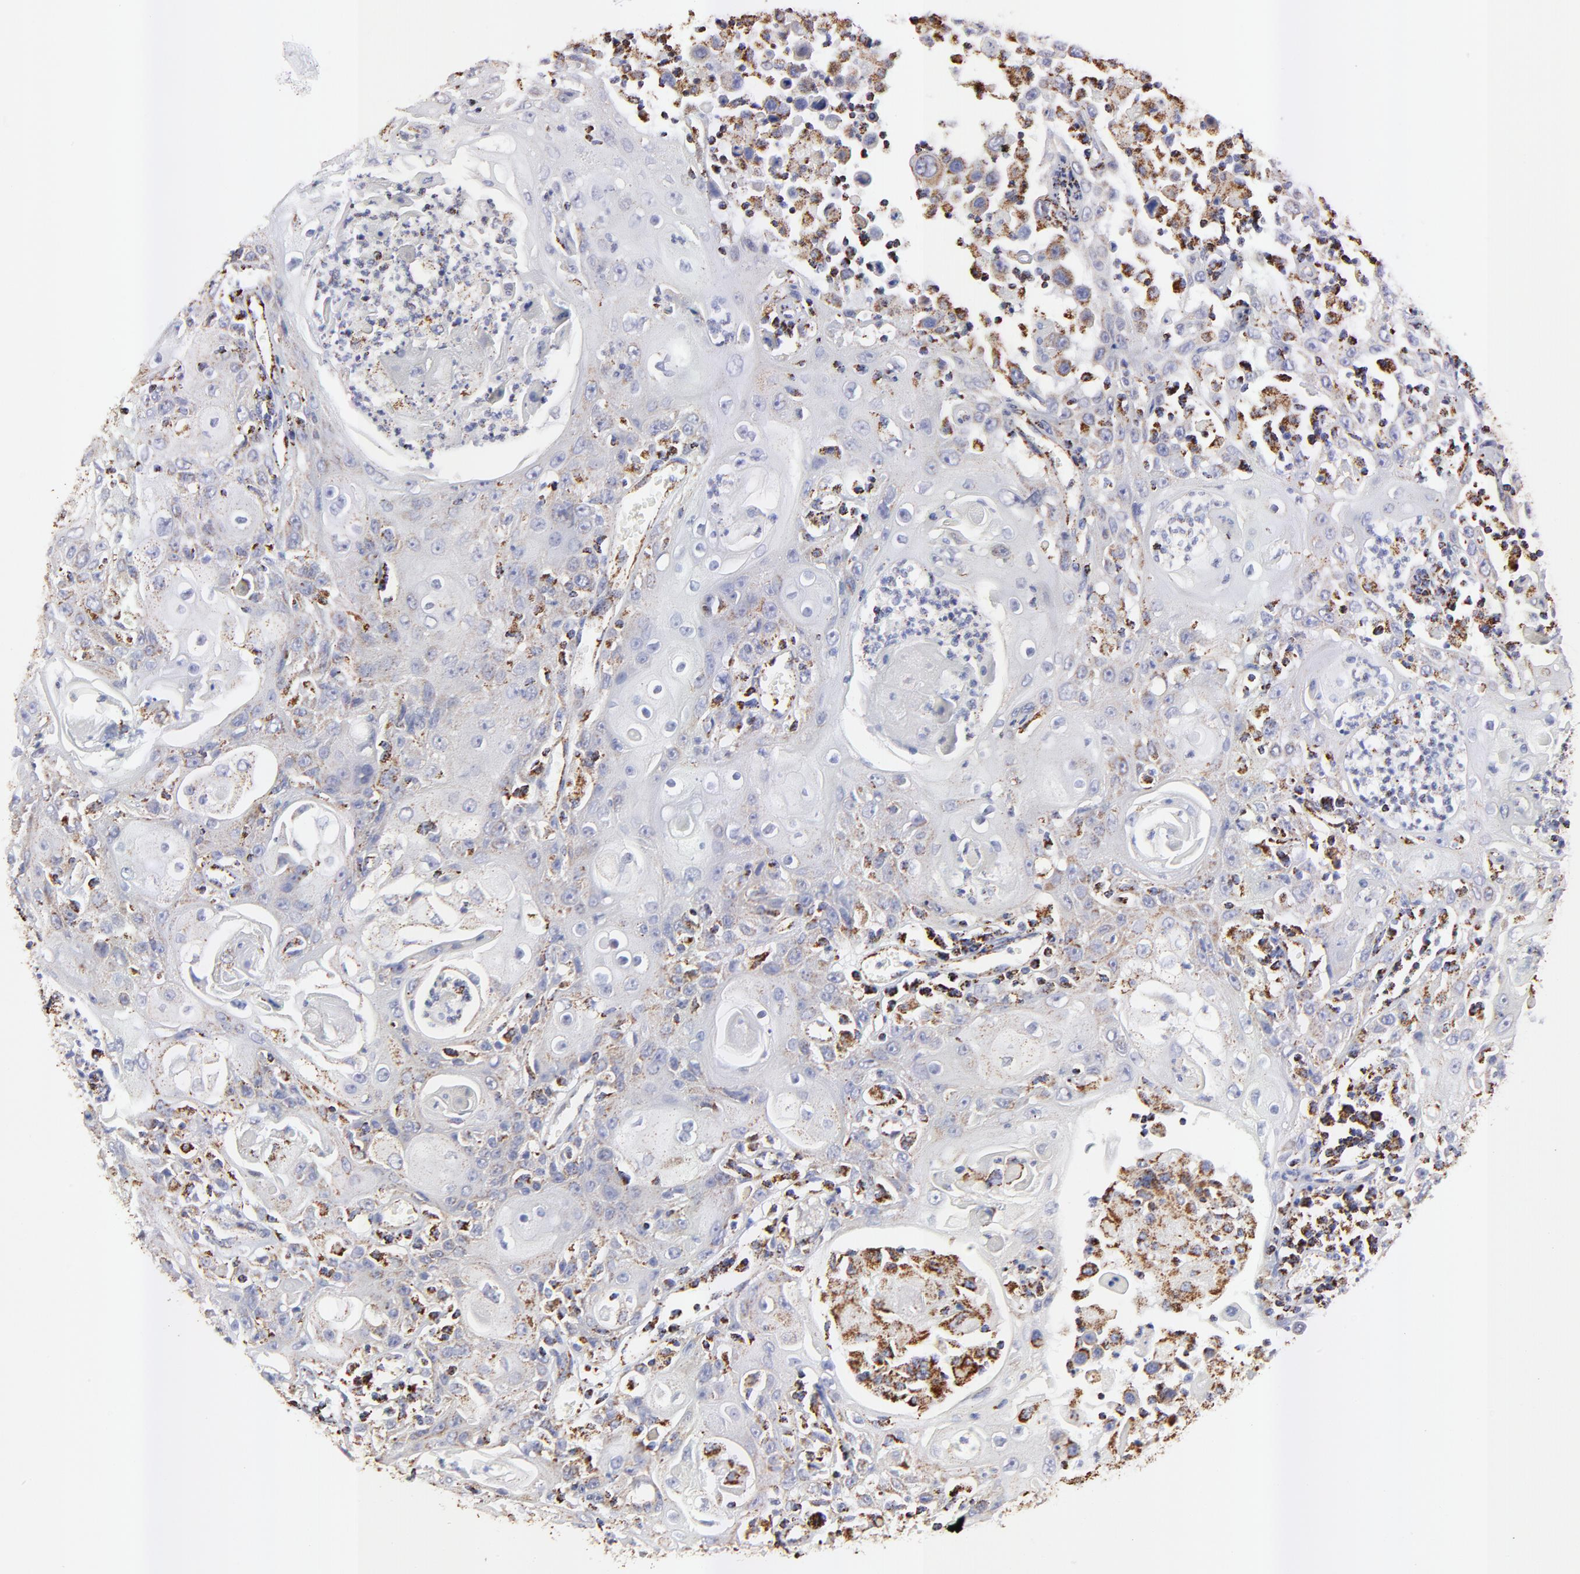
{"staining": {"intensity": "moderate", "quantity": "25%-75%", "location": "cytoplasmic/membranous"}, "tissue": "head and neck cancer", "cell_type": "Tumor cells", "image_type": "cancer", "snomed": [{"axis": "morphology", "description": "Squamous cell carcinoma, NOS"}, {"axis": "topography", "description": "Oral tissue"}, {"axis": "topography", "description": "Head-Neck"}], "caption": "Immunohistochemistry (DAB (3,3'-diaminobenzidine)) staining of human squamous cell carcinoma (head and neck) shows moderate cytoplasmic/membranous protein positivity in approximately 25%-75% of tumor cells.", "gene": "COX4I1", "patient": {"sex": "female", "age": 76}}